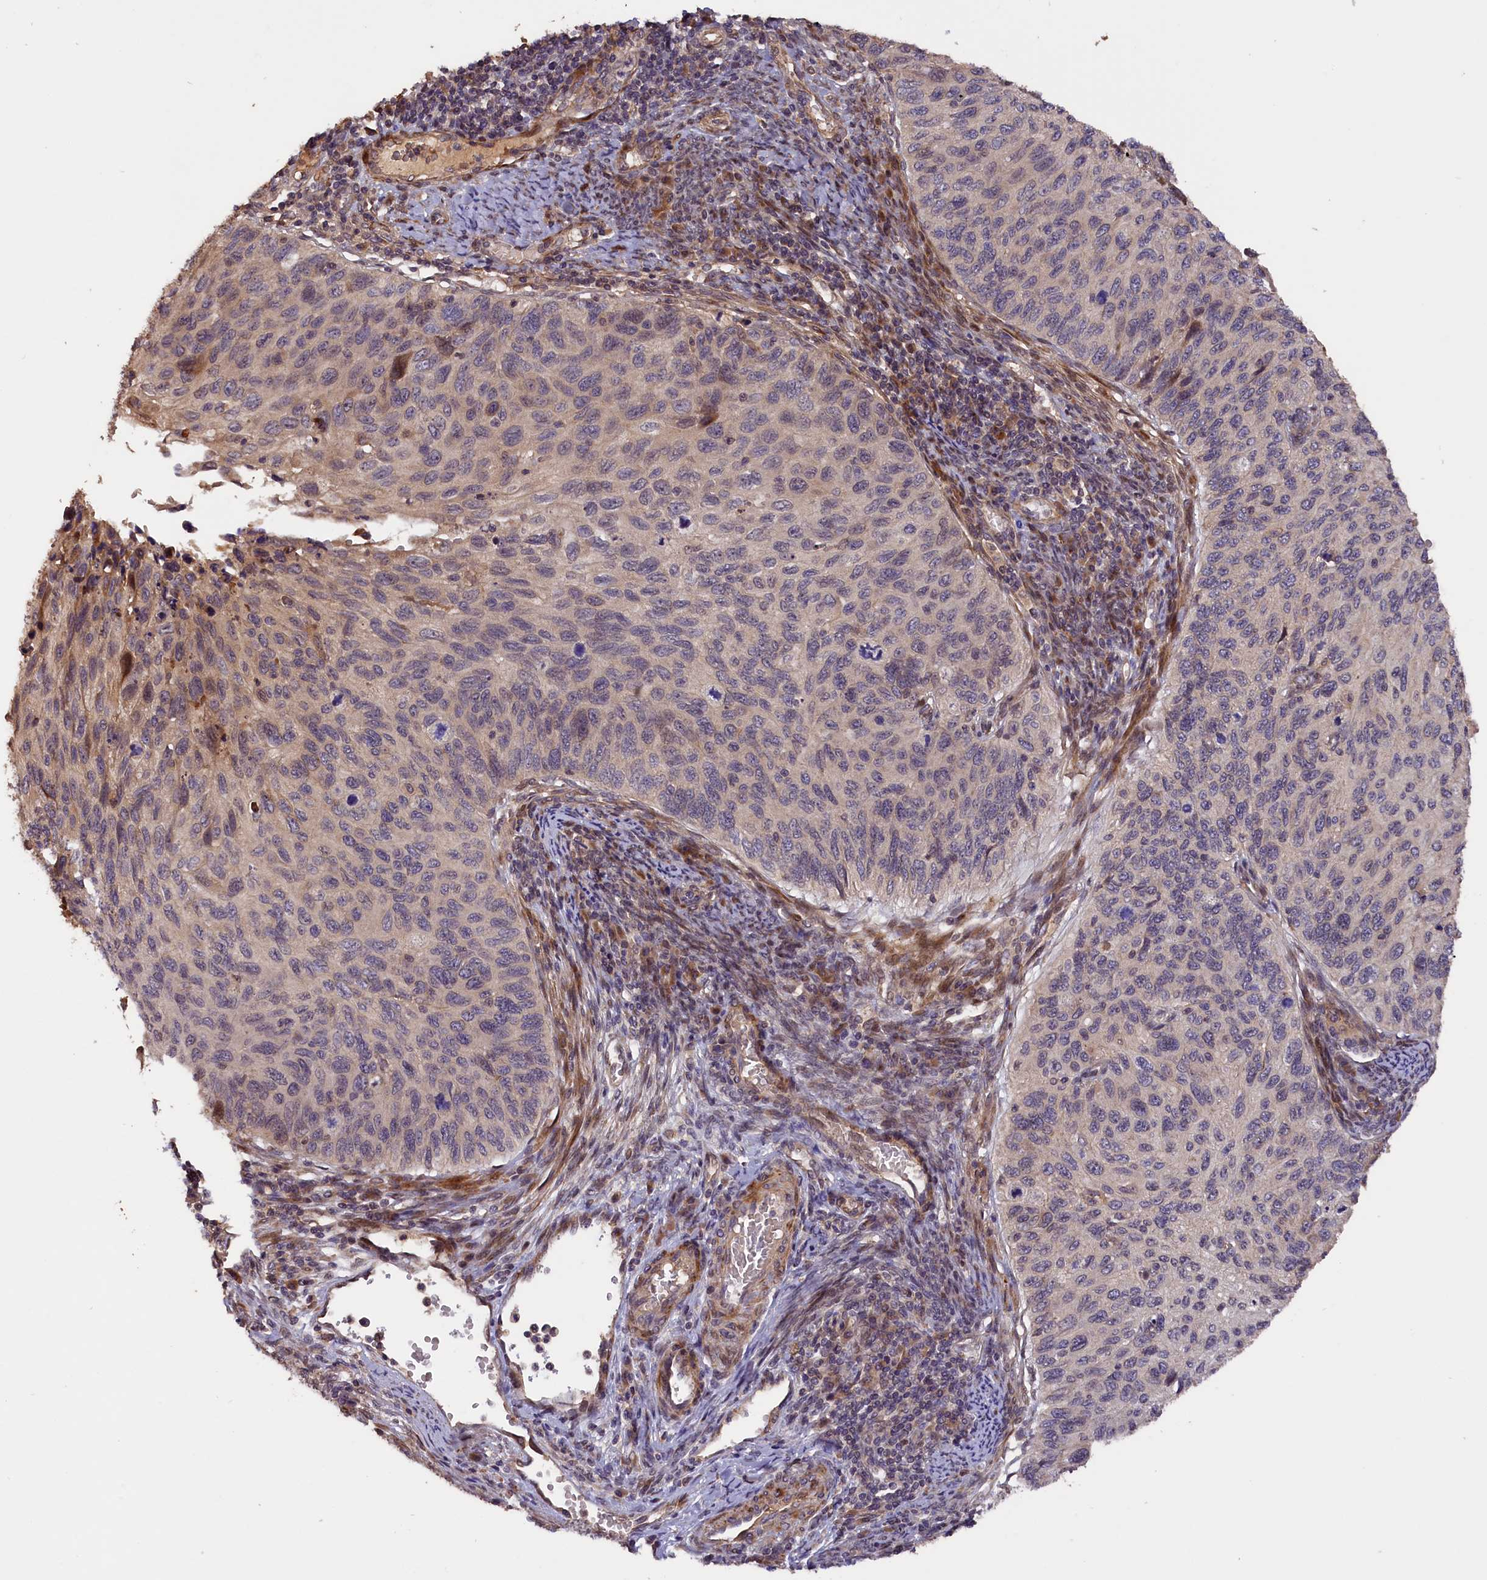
{"staining": {"intensity": "weak", "quantity": "<25%", "location": "cytoplasmic/membranous"}, "tissue": "cervical cancer", "cell_type": "Tumor cells", "image_type": "cancer", "snomed": [{"axis": "morphology", "description": "Squamous cell carcinoma, NOS"}, {"axis": "topography", "description": "Cervix"}], "caption": "Tumor cells are negative for protein expression in human cervical cancer (squamous cell carcinoma).", "gene": "DNAJB9", "patient": {"sex": "female", "age": 70}}